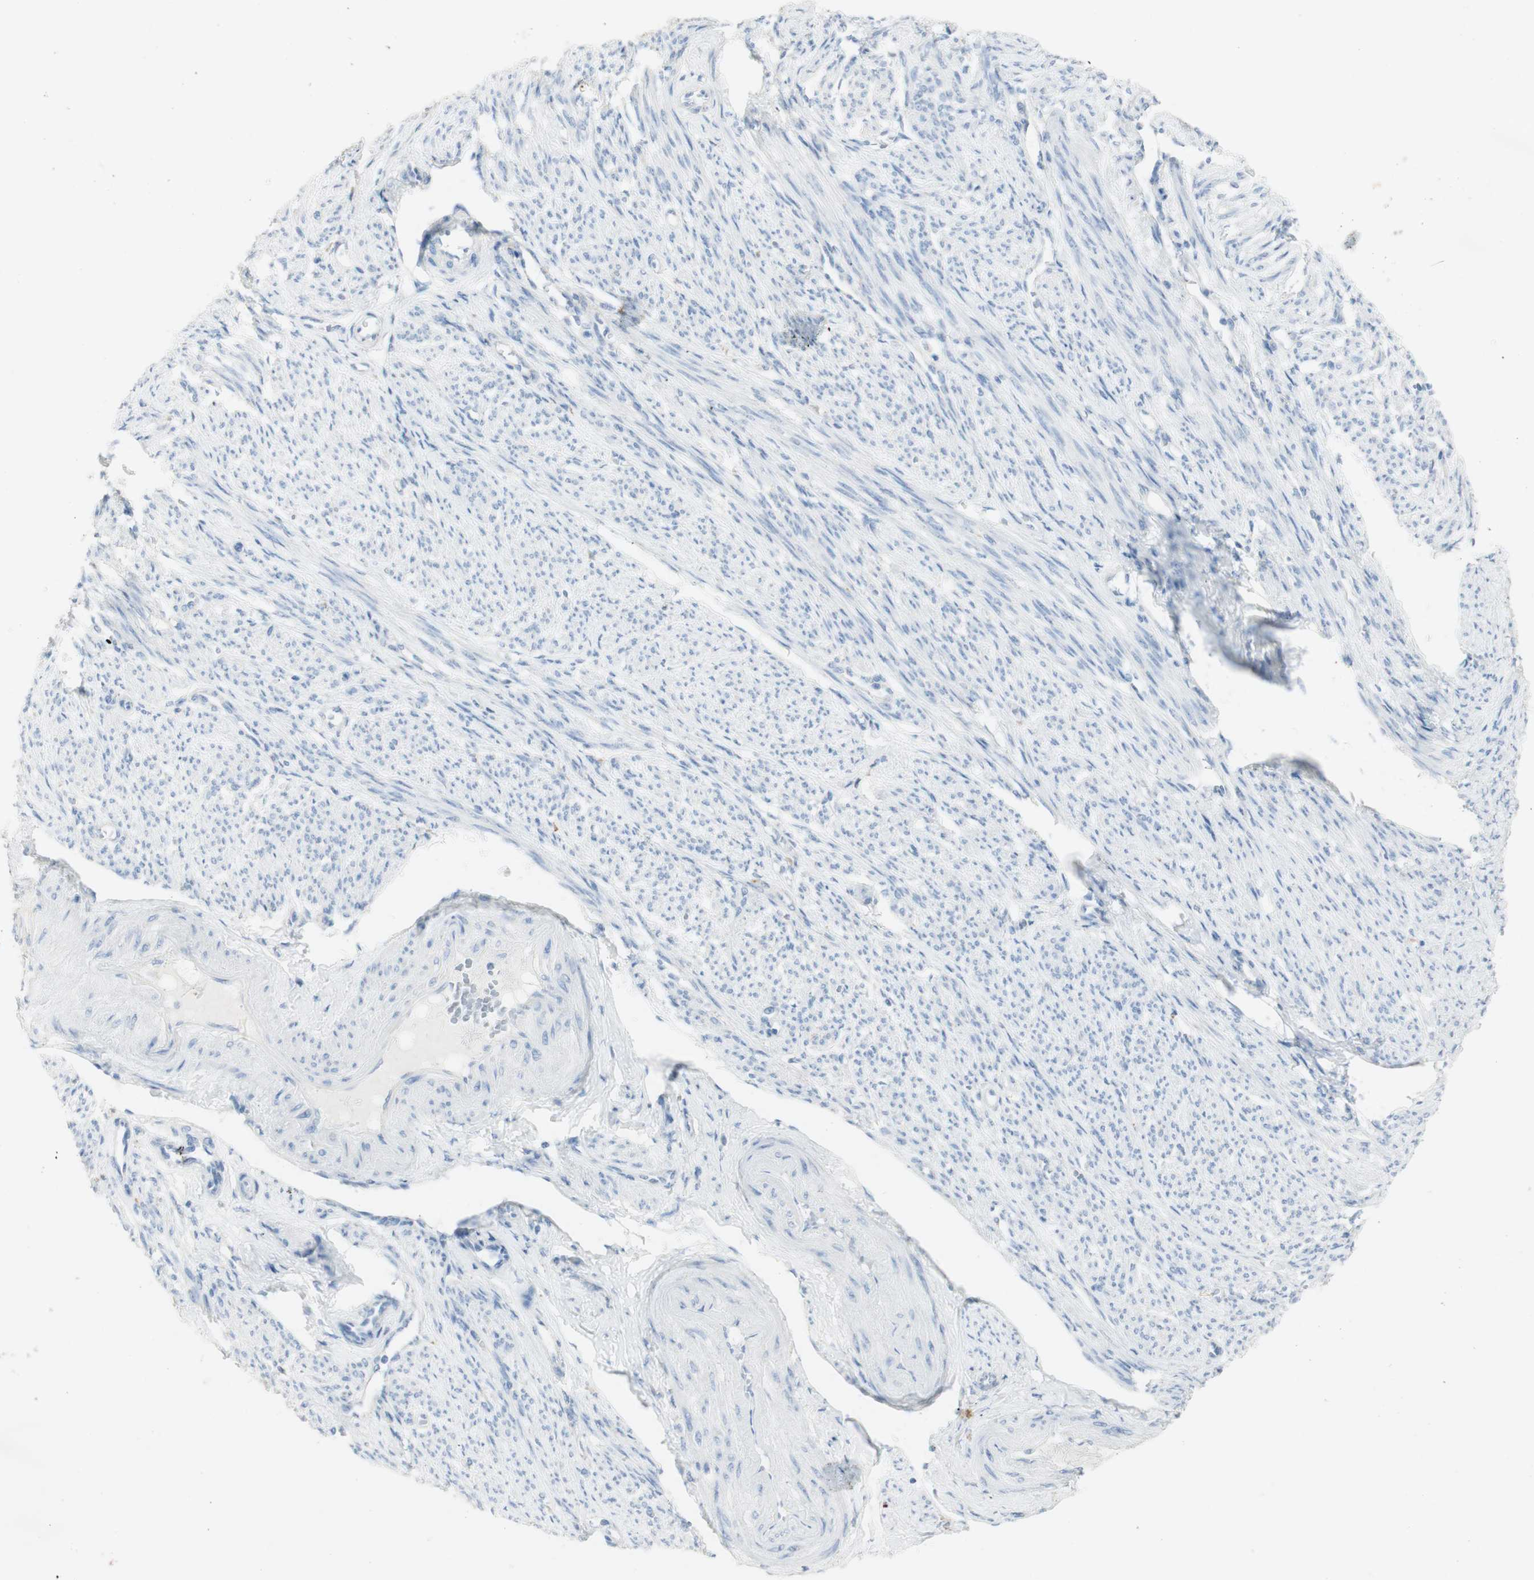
{"staining": {"intensity": "negative", "quantity": "none", "location": "none"}, "tissue": "smooth muscle", "cell_type": "Smooth muscle cells", "image_type": "normal", "snomed": [{"axis": "morphology", "description": "Normal tissue, NOS"}, {"axis": "topography", "description": "Smooth muscle"}], "caption": "IHC micrograph of unremarkable smooth muscle stained for a protein (brown), which shows no positivity in smooth muscle cells.", "gene": "ART3", "patient": {"sex": "female", "age": 65}}